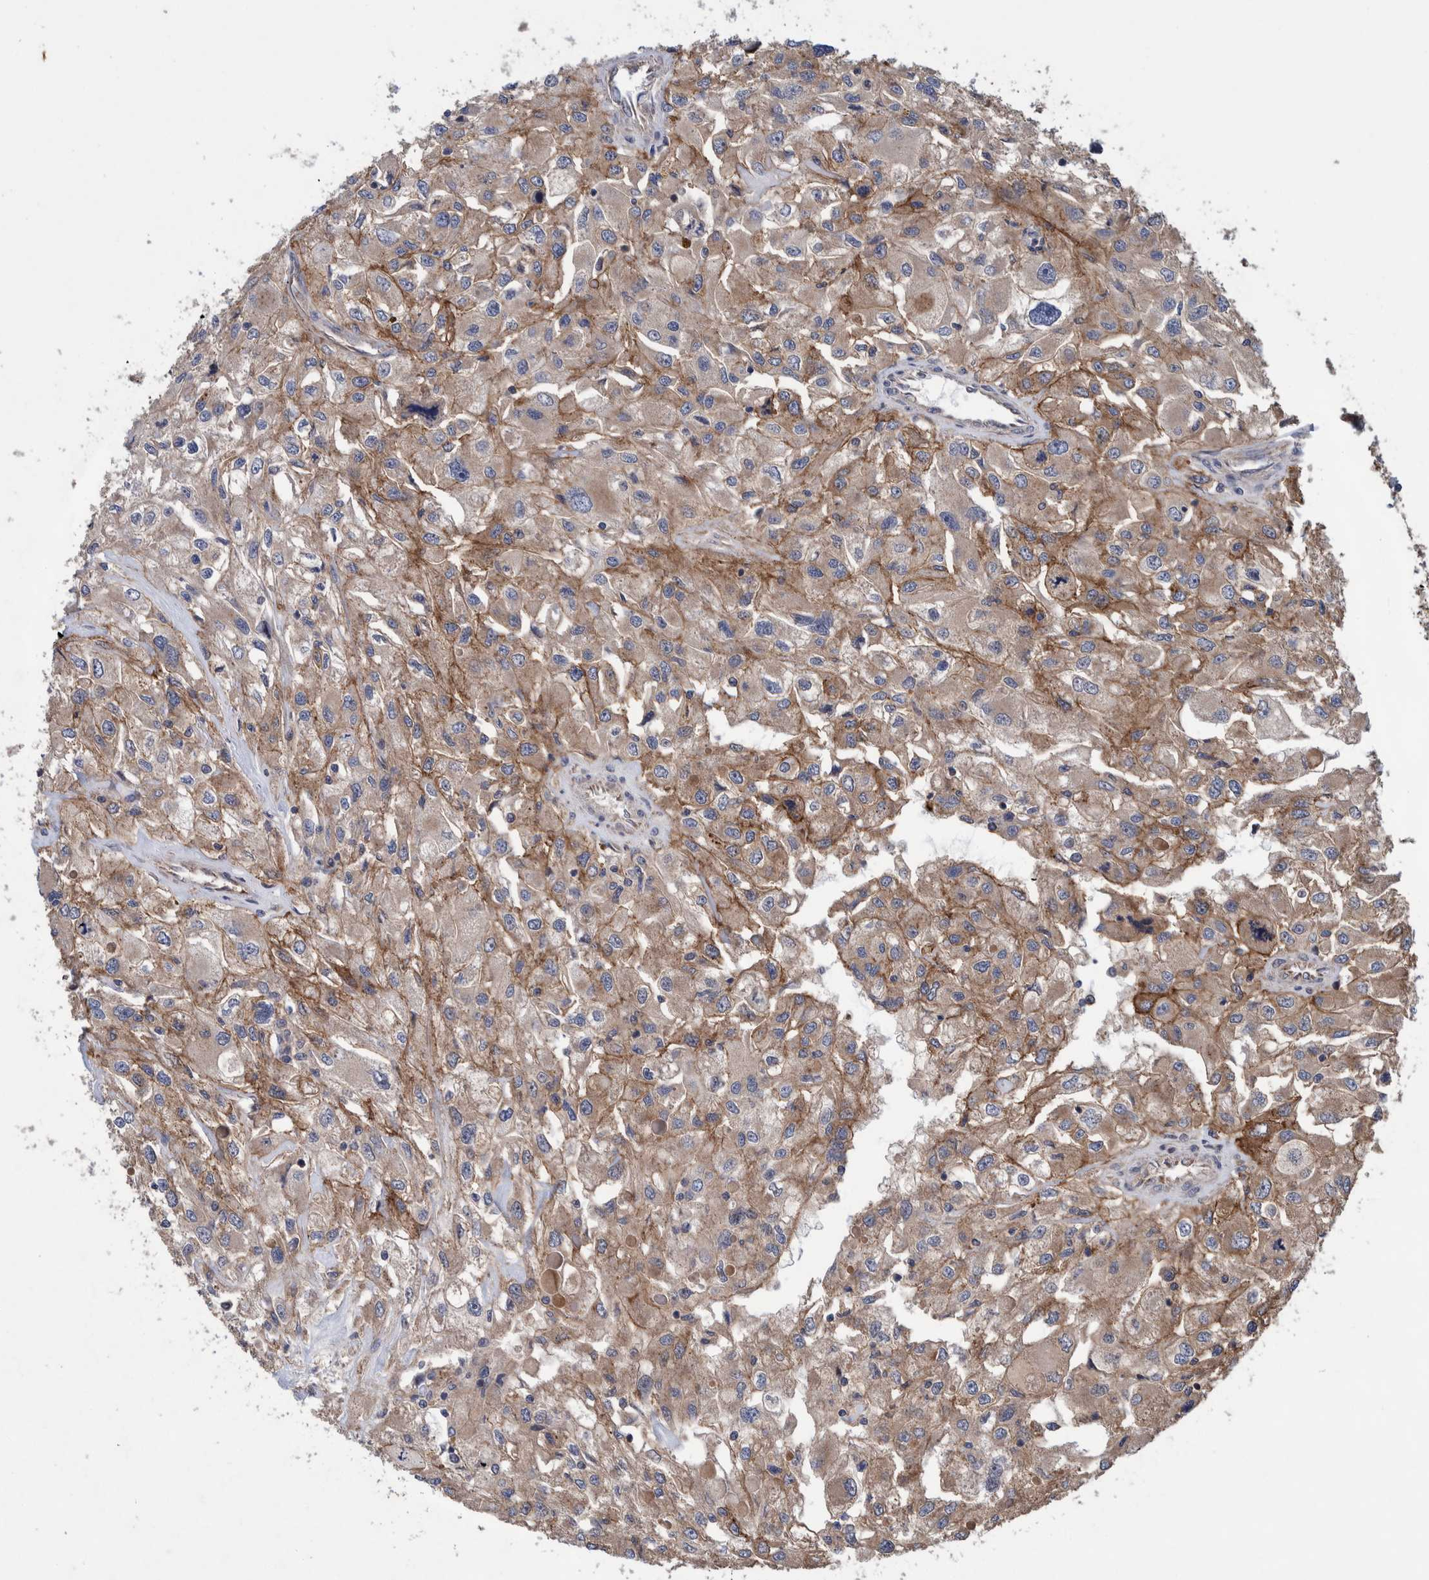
{"staining": {"intensity": "weak", "quantity": ">75%", "location": "cytoplasmic/membranous"}, "tissue": "renal cancer", "cell_type": "Tumor cells", "image_type": "cancer", "snomed": [{"axis": "morphology", "description": "Adenocarcinoma, NOS"}, {"axis": "topography", "description": "Kidney"}], "caption": "A high-resolution image shows immunohistochemistry (IHC) staining of adenocarcinoma (renal), which exhibits weak cytoplasmic/membranous positivity in about >75% of tumor cells.", "gene": "PIK3R6", "patient": {"sex": "female", "age": 52}}